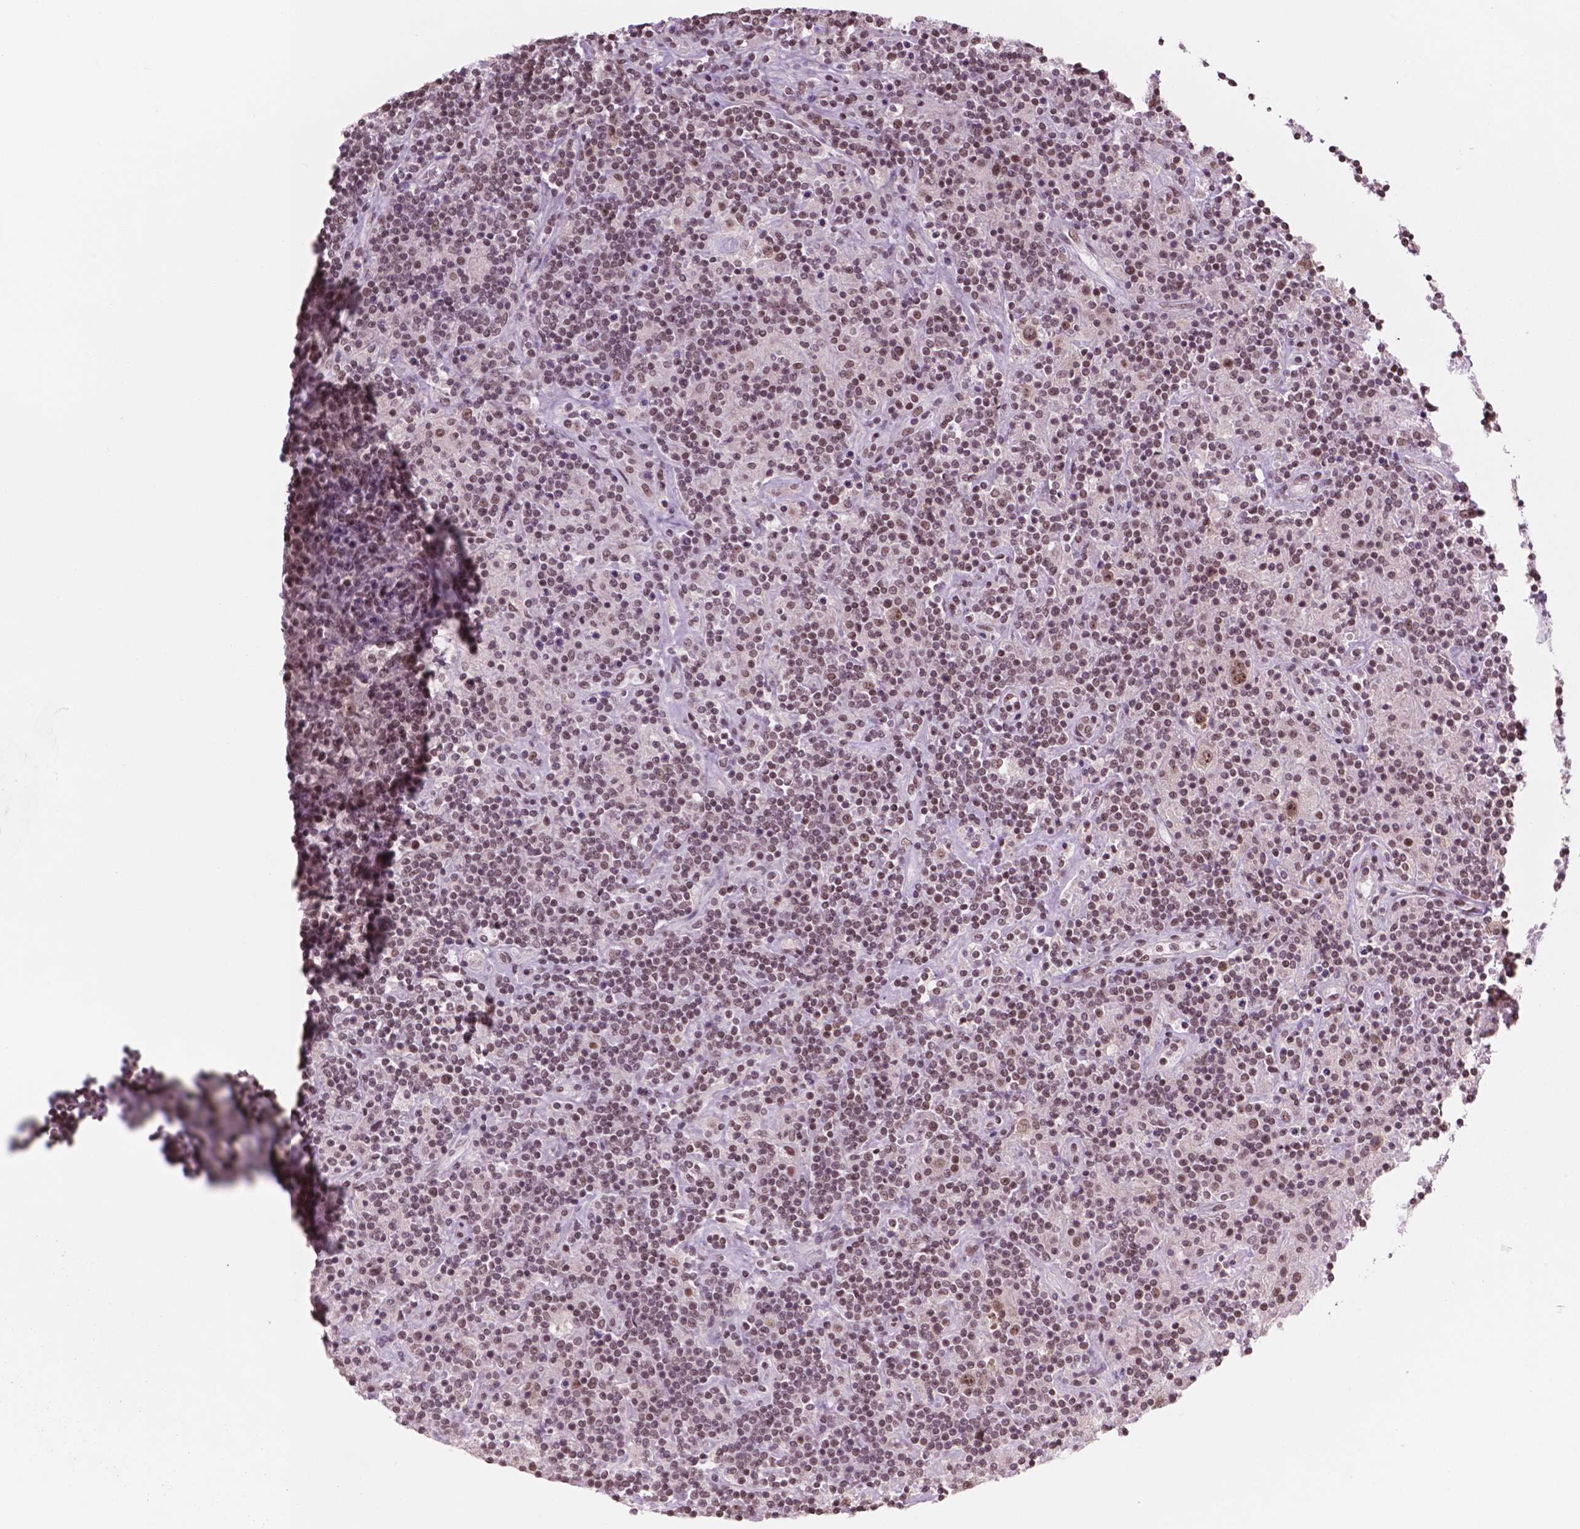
{"staining": {"intensity": "moderate", "quantity": ">75%", "location": "nuclear"}, "tissue": "lymphoma", "cell_type": "Tumor cells", "image_type": "cancer", "snomed": [{"axis": "morphology", "description": "Hodgkin's disease, NOS"}, {"axis": "topography", "description": "Lymph node"}], "caption": "IHC micrograph of human Hodgkin's disease stained for a protein (brown), which shows medium levels of moderate nuclear expression in approximately >75% of tumor cells.", "gene": "POLR2E", "patient": {"sex": "male", "age": 70}}